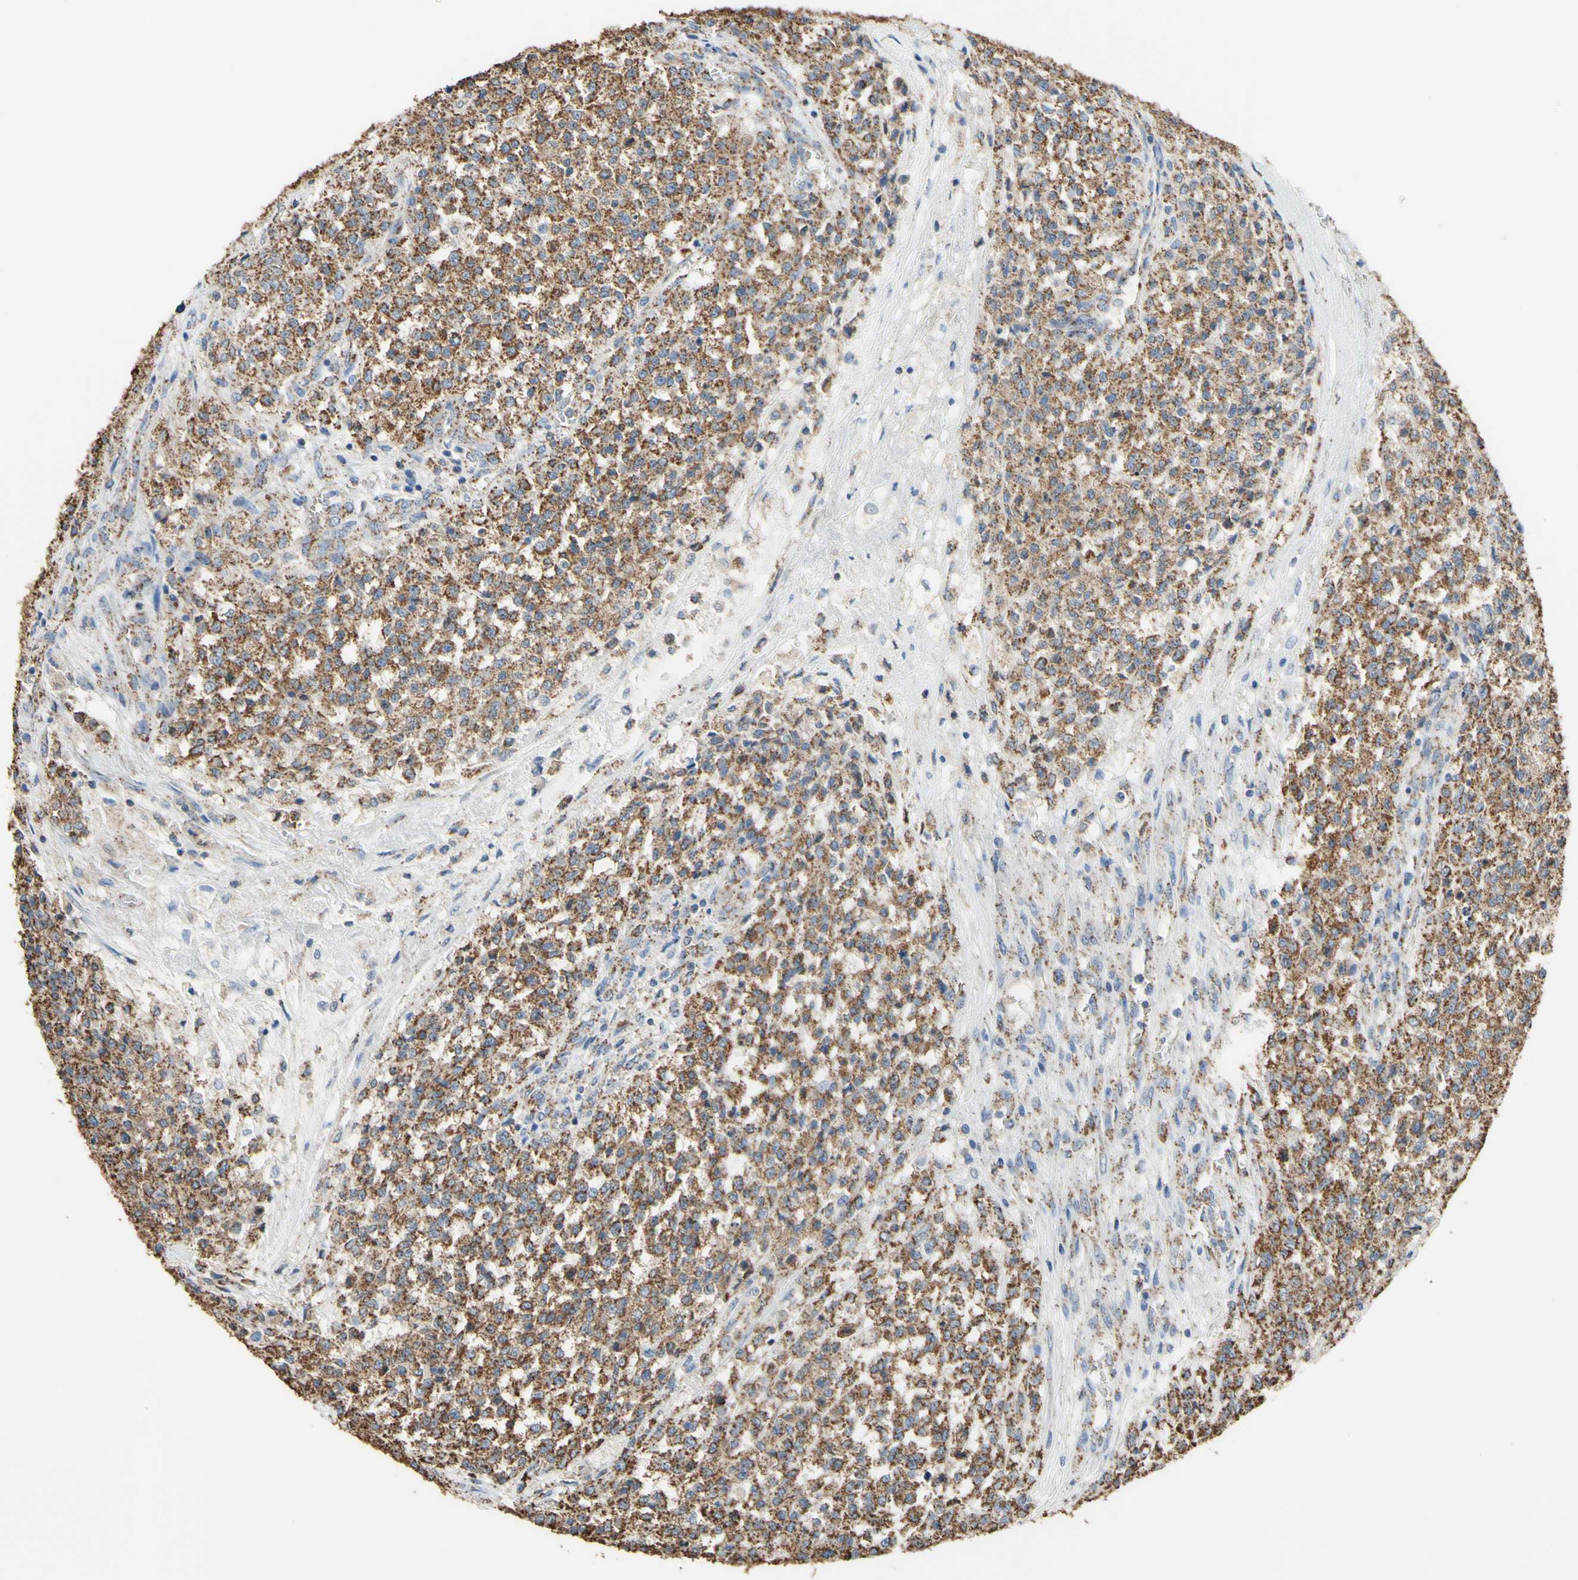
{"staining": {"intensity": "moderate", "quantity": ">75%", "location": "cytoplasmic/membranous"}, "tissue": "testis cancer", "cell_type": "Tumor cells", "image_type": "cancer", "snomed": [{"axis": "morphology", "description": "Seminoma, NOS"}, {"axis": "topography", "description": "Testis"}], "caption": "This micrograph reveals testis cancer (seminoma) stained with IHC to label a protein in brown. The cytoplasmic/membranous of tumor cells show moderate positivity for the protein. Nuclei are counter-stained blue.", "gene": "CMKLR2", "patient": {"sex": "male", "age": 59}}